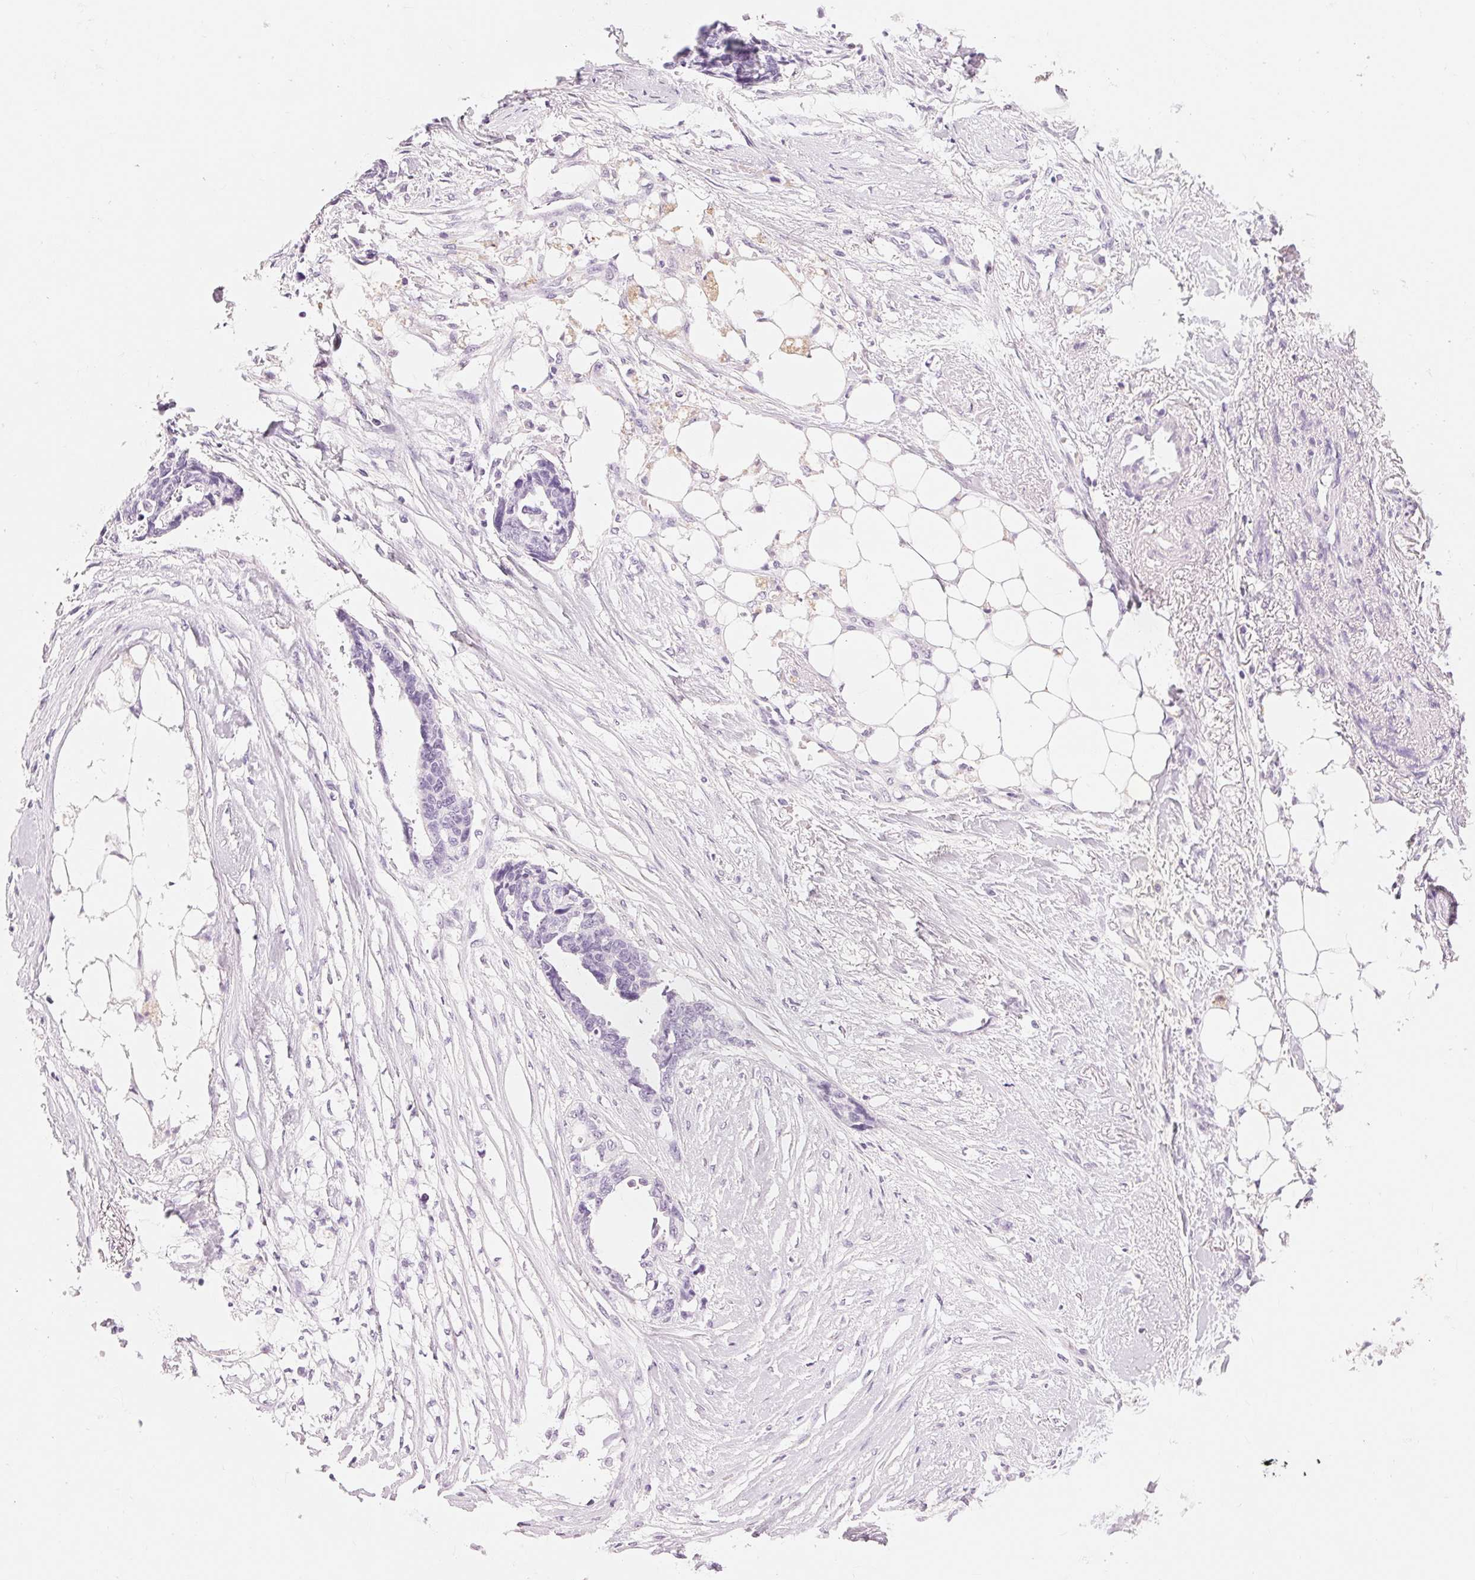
{"staining": {"intensity": "negative", "quantity": "none", "location": "none"}, "tissue": "ovarian cancer", "cell_type": "Tumor cells", "image_type": "cancer", "snomed": [{"axis": "morphology", "description": "Cystadenocarcinoma, serous, NOS"}, {"axis": "topography", "description": "Ovary"}], "caption": "This is an IHC photomicrograph of ovarian serous cystadenocarcinoma. There is no staining in tumor cells.", "gene": "KLK7", "patient": {"sex": "female", "age": 69}}